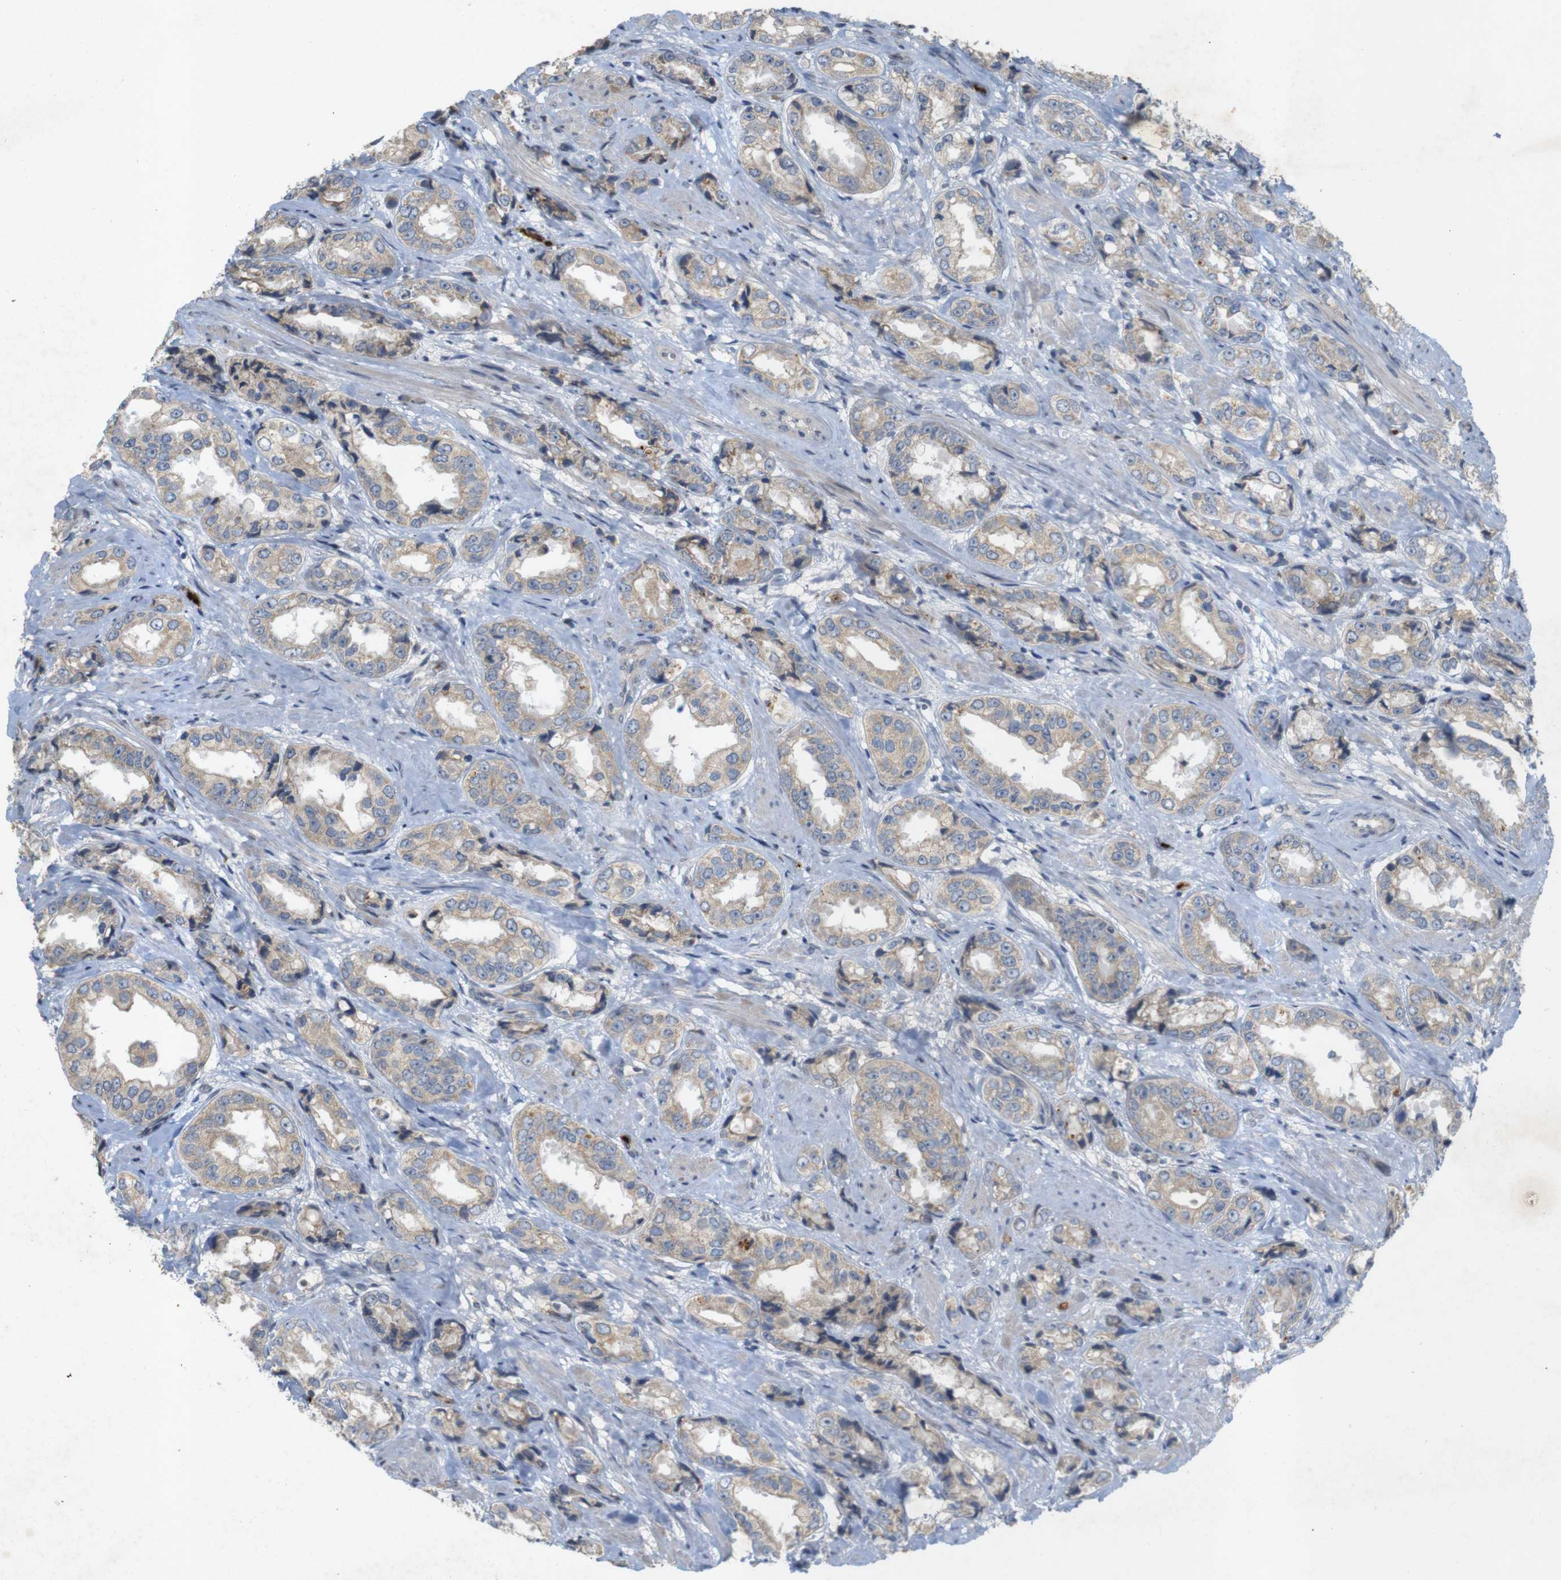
{"staining": {"intensity": "weak", "quantity": ">75%", "location": "cytoplasmic/membranous"}, "tissue": "prostate cancer", "cell_type": "Tumor cells", "image_type": "cancer", "snomed": [{"axis": "morphology", "description": "Adenocarcinoma, High grade"}, {"axis": "topography", "description": "Prostate"}], "caption": "A brown stain highlights weak cytoplasmic/membranous staining of a protein in prostate cancer (high-grade adenocarcinoma) tumor cells.", "gene": "TSPAN14", "patient": {"sex": "male", "age": 61}}